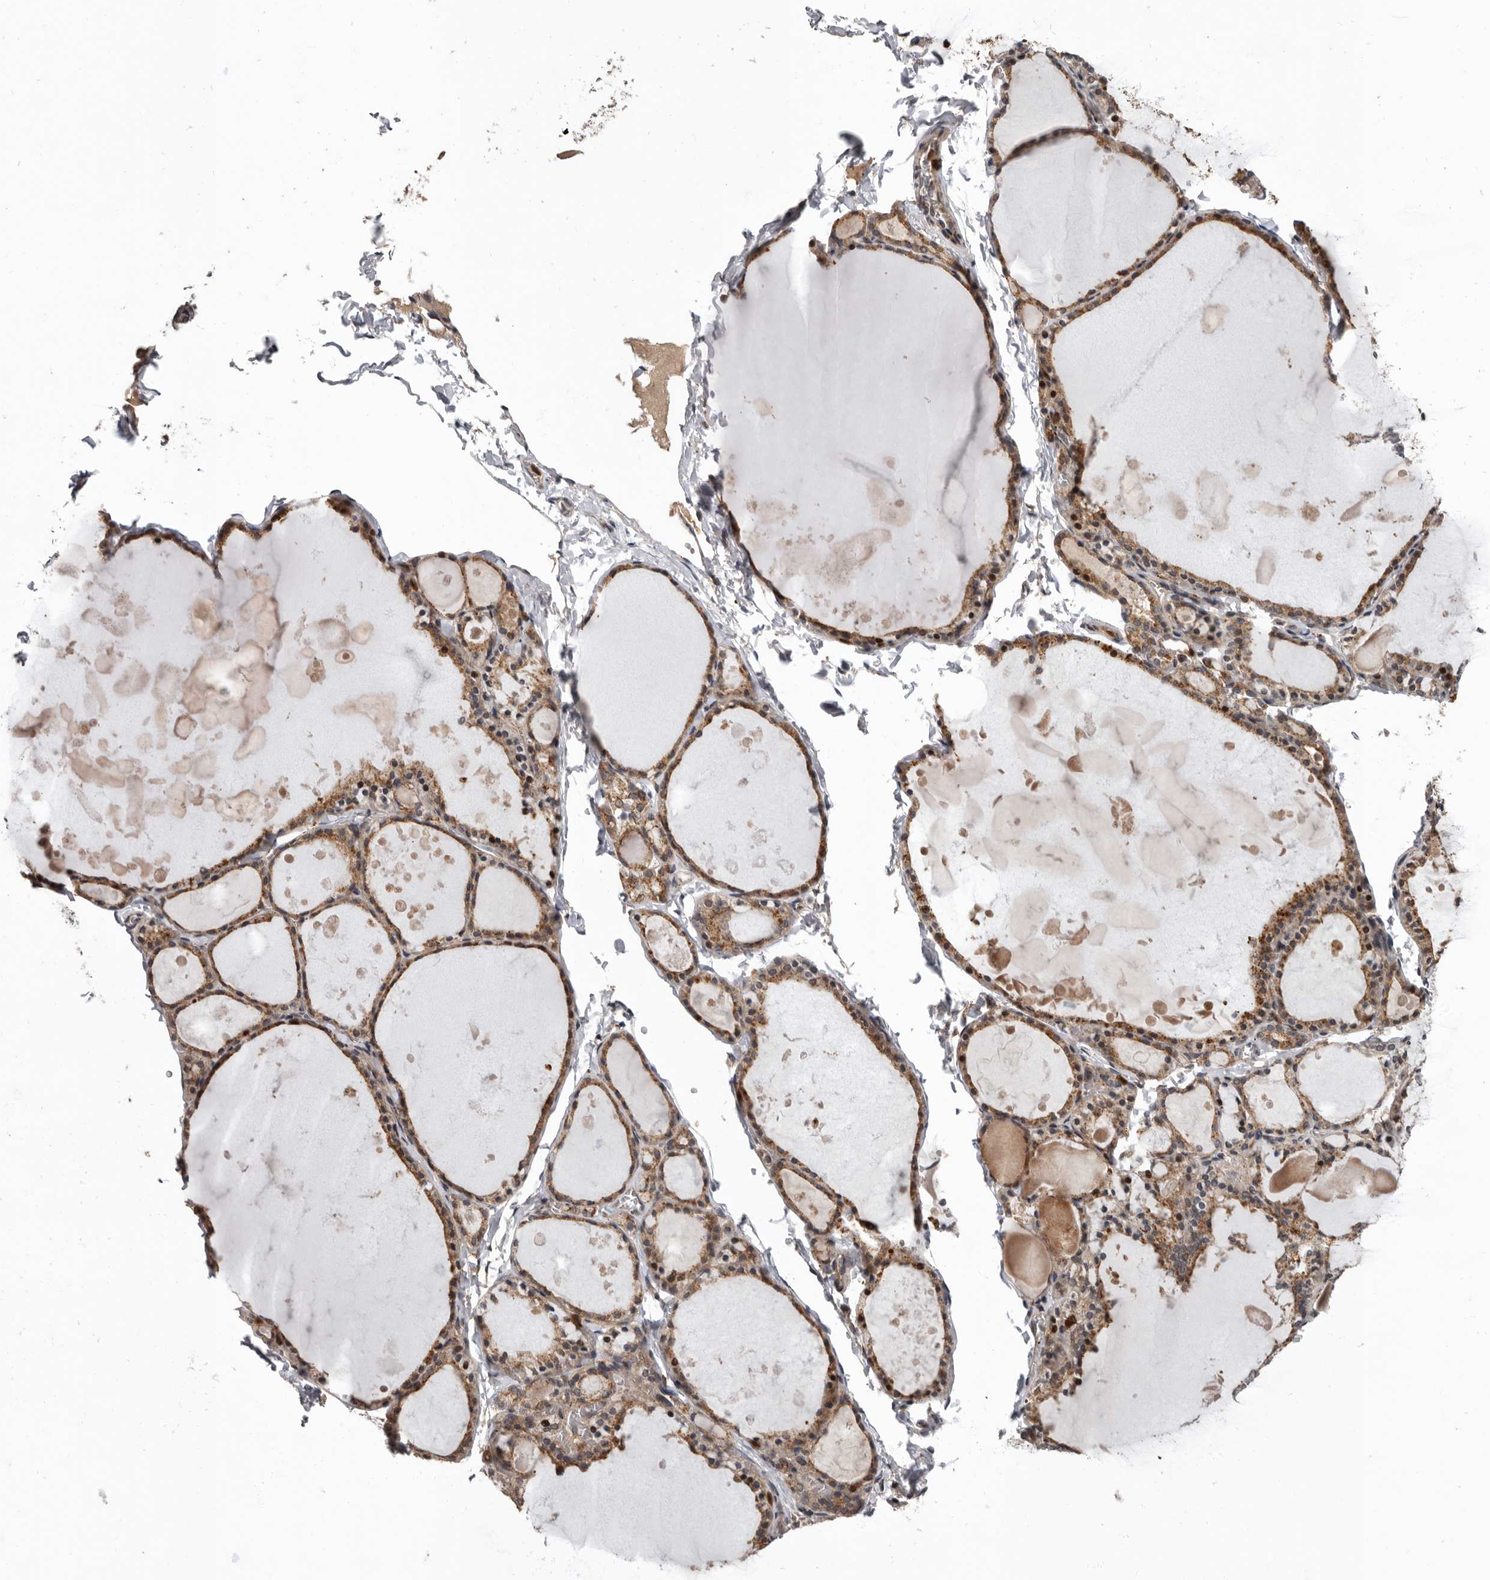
{"staining": {"intensity": "moderate", "quantity": ">75%", "location": "cytoplasmic/membranous"}, "tissue": "thyroid gland", "cell_type": "Glandular cells", "image_type": "normal", "snomed": [{"axis": "morphology", "description": "Normal tissue, NOS"}, {"axis": "topography", "description": "Thyroid gland"}], "caption": "Protein staining of normal thyroid gland shows moderate cytoplasmic/membranous staining in approximately >75% of glandular cells. The protein of interest is stained brown, and the nuclei are stained in blue (DAB (3,3'-diaminobenzidine) IHC with brightfield microscopy, high magnification).", "gene": "FGFR4", "patient": {"sex": "male", "age": 56}}